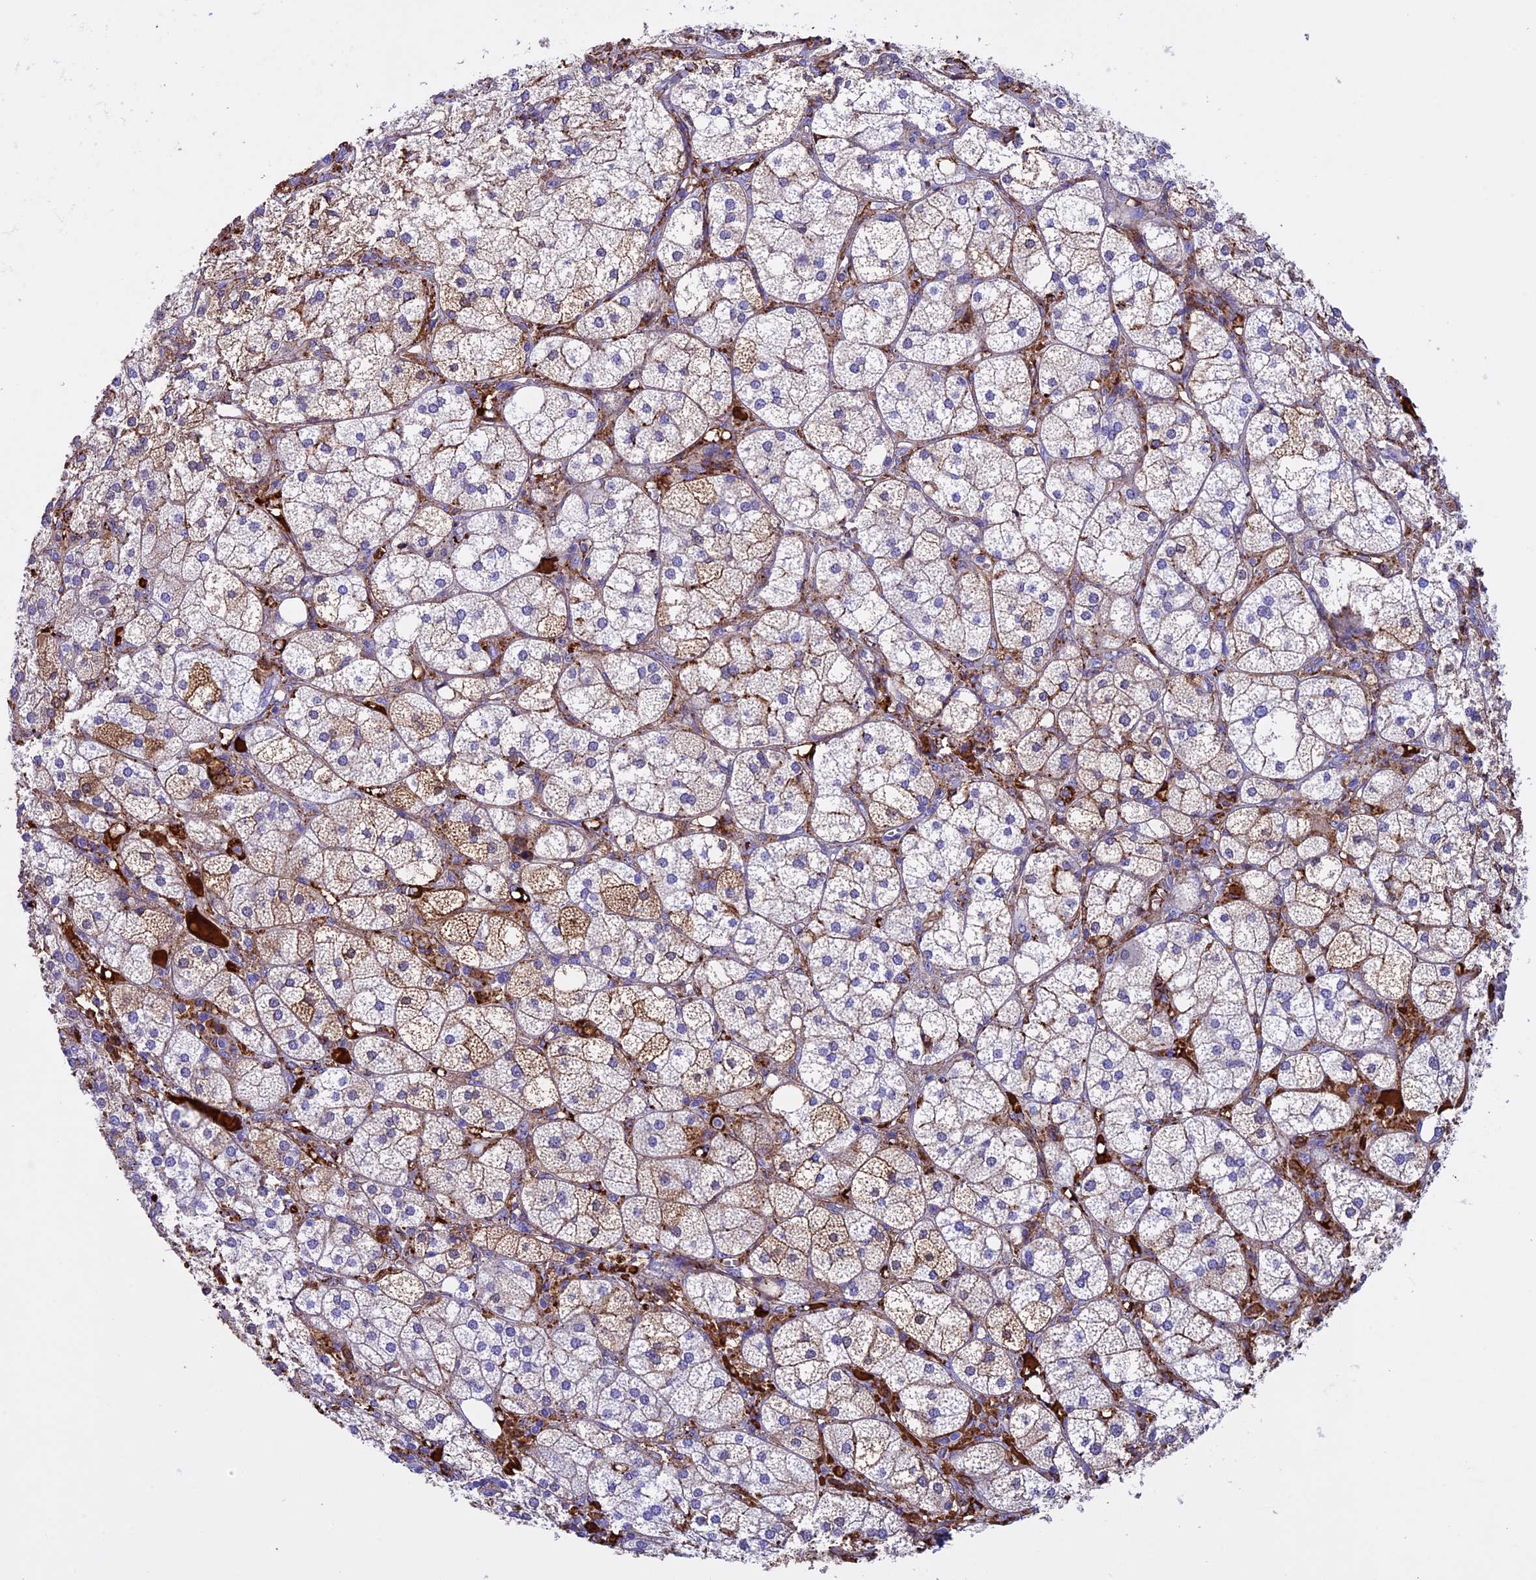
{"staining": {"intensity": "strong", "quantity": "<25%", "location": "cytoplasmic/membranous"}, "tissue": "adrenal gland", "cell_type": "Glandular cells", "image_type": "normal", "snomed": [{"axis": "morphology", "description": "Normal tissue, NOS"}, {"axis": "topography", "description": "Adrenal gland"}], "caption": "Protein positivity by immunohistochemistry demonstrates strong cytoplasmic/membranous positivity in approximately <25% of glandular cells in benign adrenal gland. (Brightfield microscopy of DAB IHC at high magnification).", "gene": "IGSF6", "patient": {"sex": "female", "age": 61}}